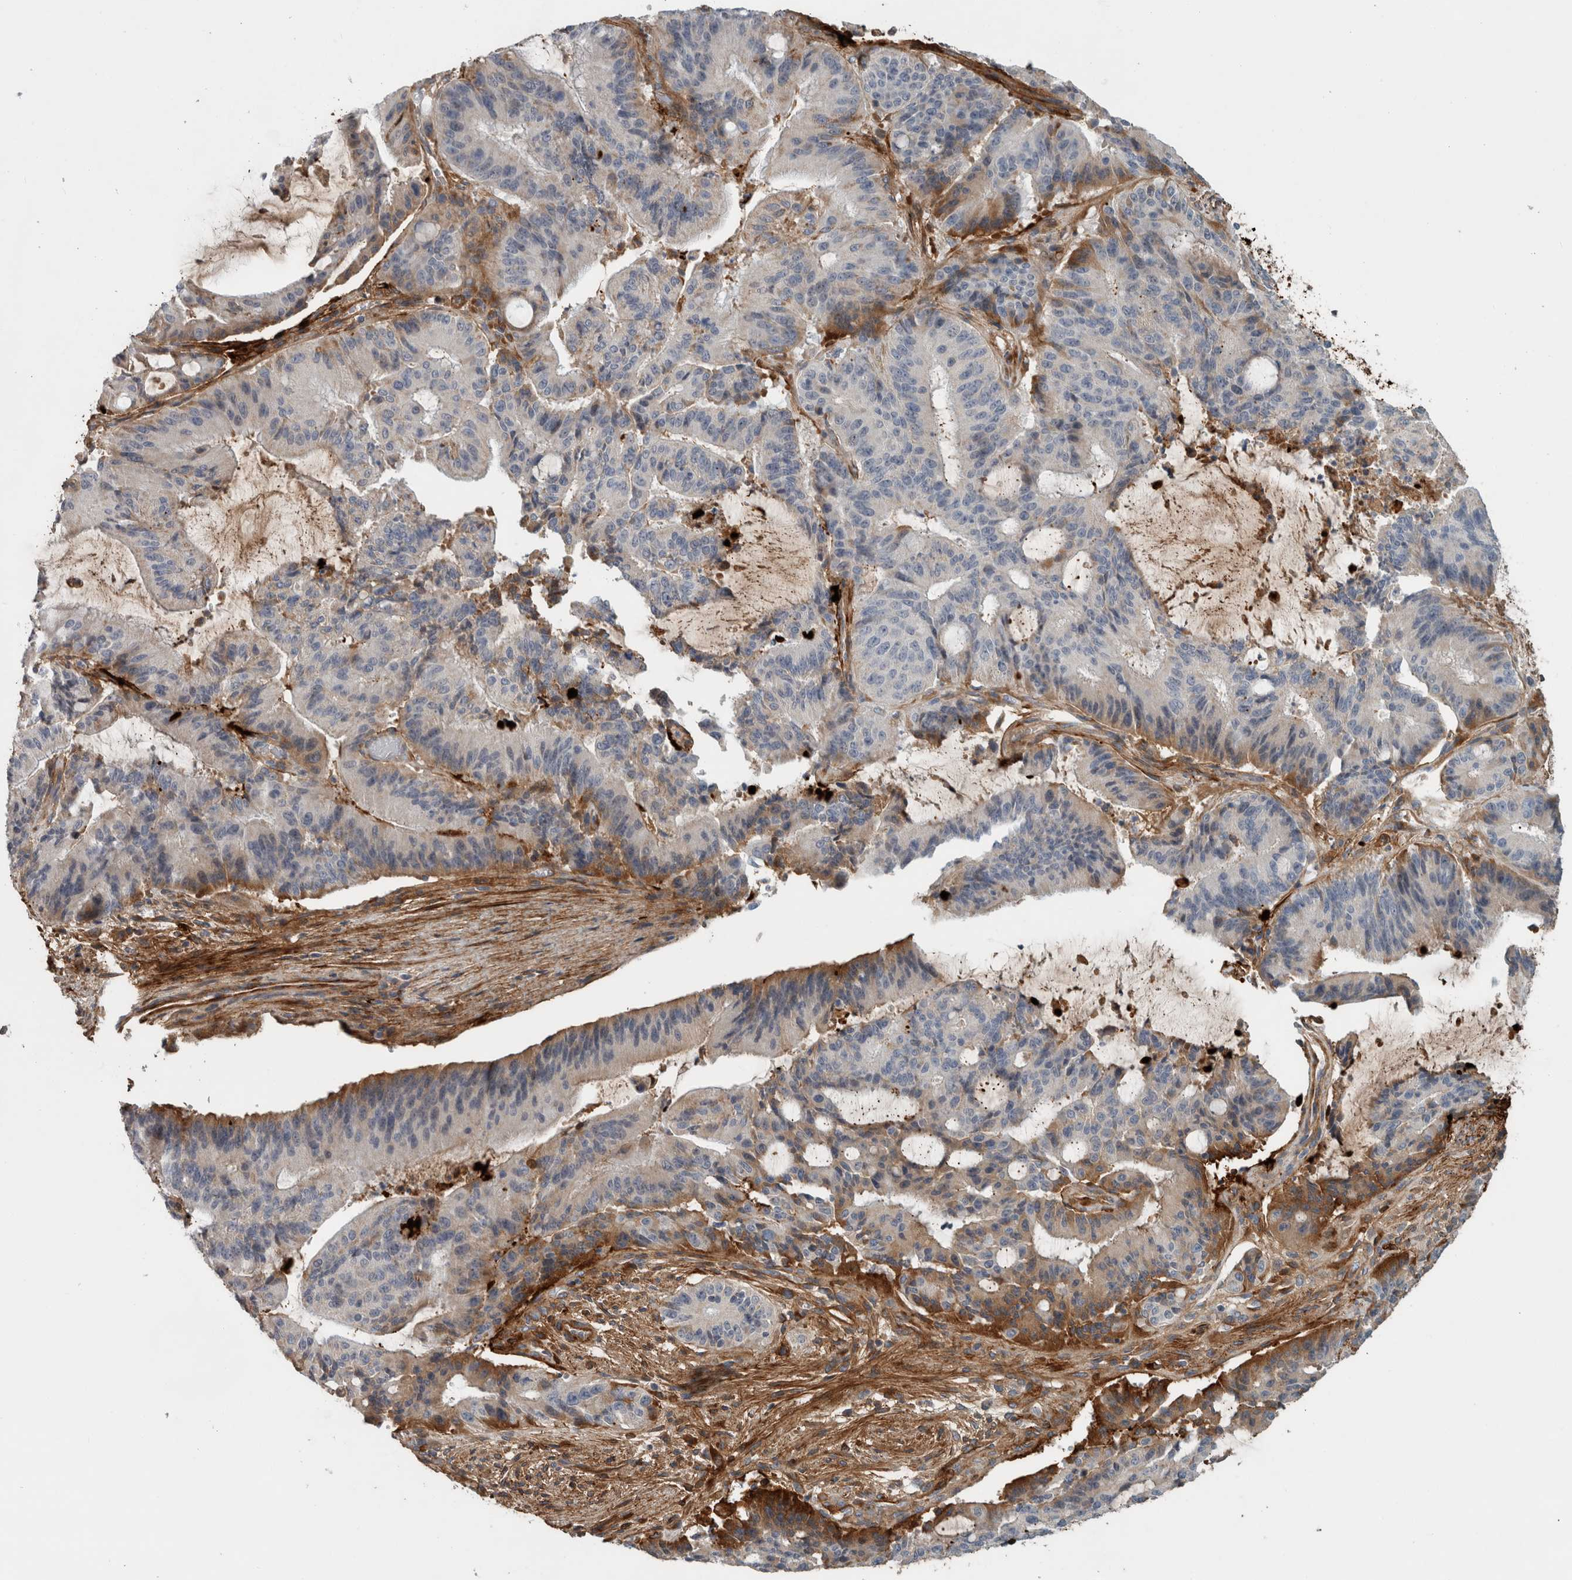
{"staining": {"intensity": "moderate", "quantity": "<25%", "location": "cytoplasmic/membranous"}, "tissue": "liver cancer", "cell_type": "Tumor cells", "image_type": "cancer", "snomed": [{"axis": "morphology", "description": "Normal tissue, NOS"}, {"axis": "morphology", "description": "Cholangiocarcinoma"}, {"axis": "topography", "description": "Liver"}, {"axis": "topography", "description": "Peripheral nerve tissue"}], "caption": "Tumor cells demonstrate low levels of moderate cytoplasmic/membranous positivity in approximately <25% of cells in human liver cholangiocarcinoma.", "gene": "FN1", "patient": {"sex": "female", "age": 73}}